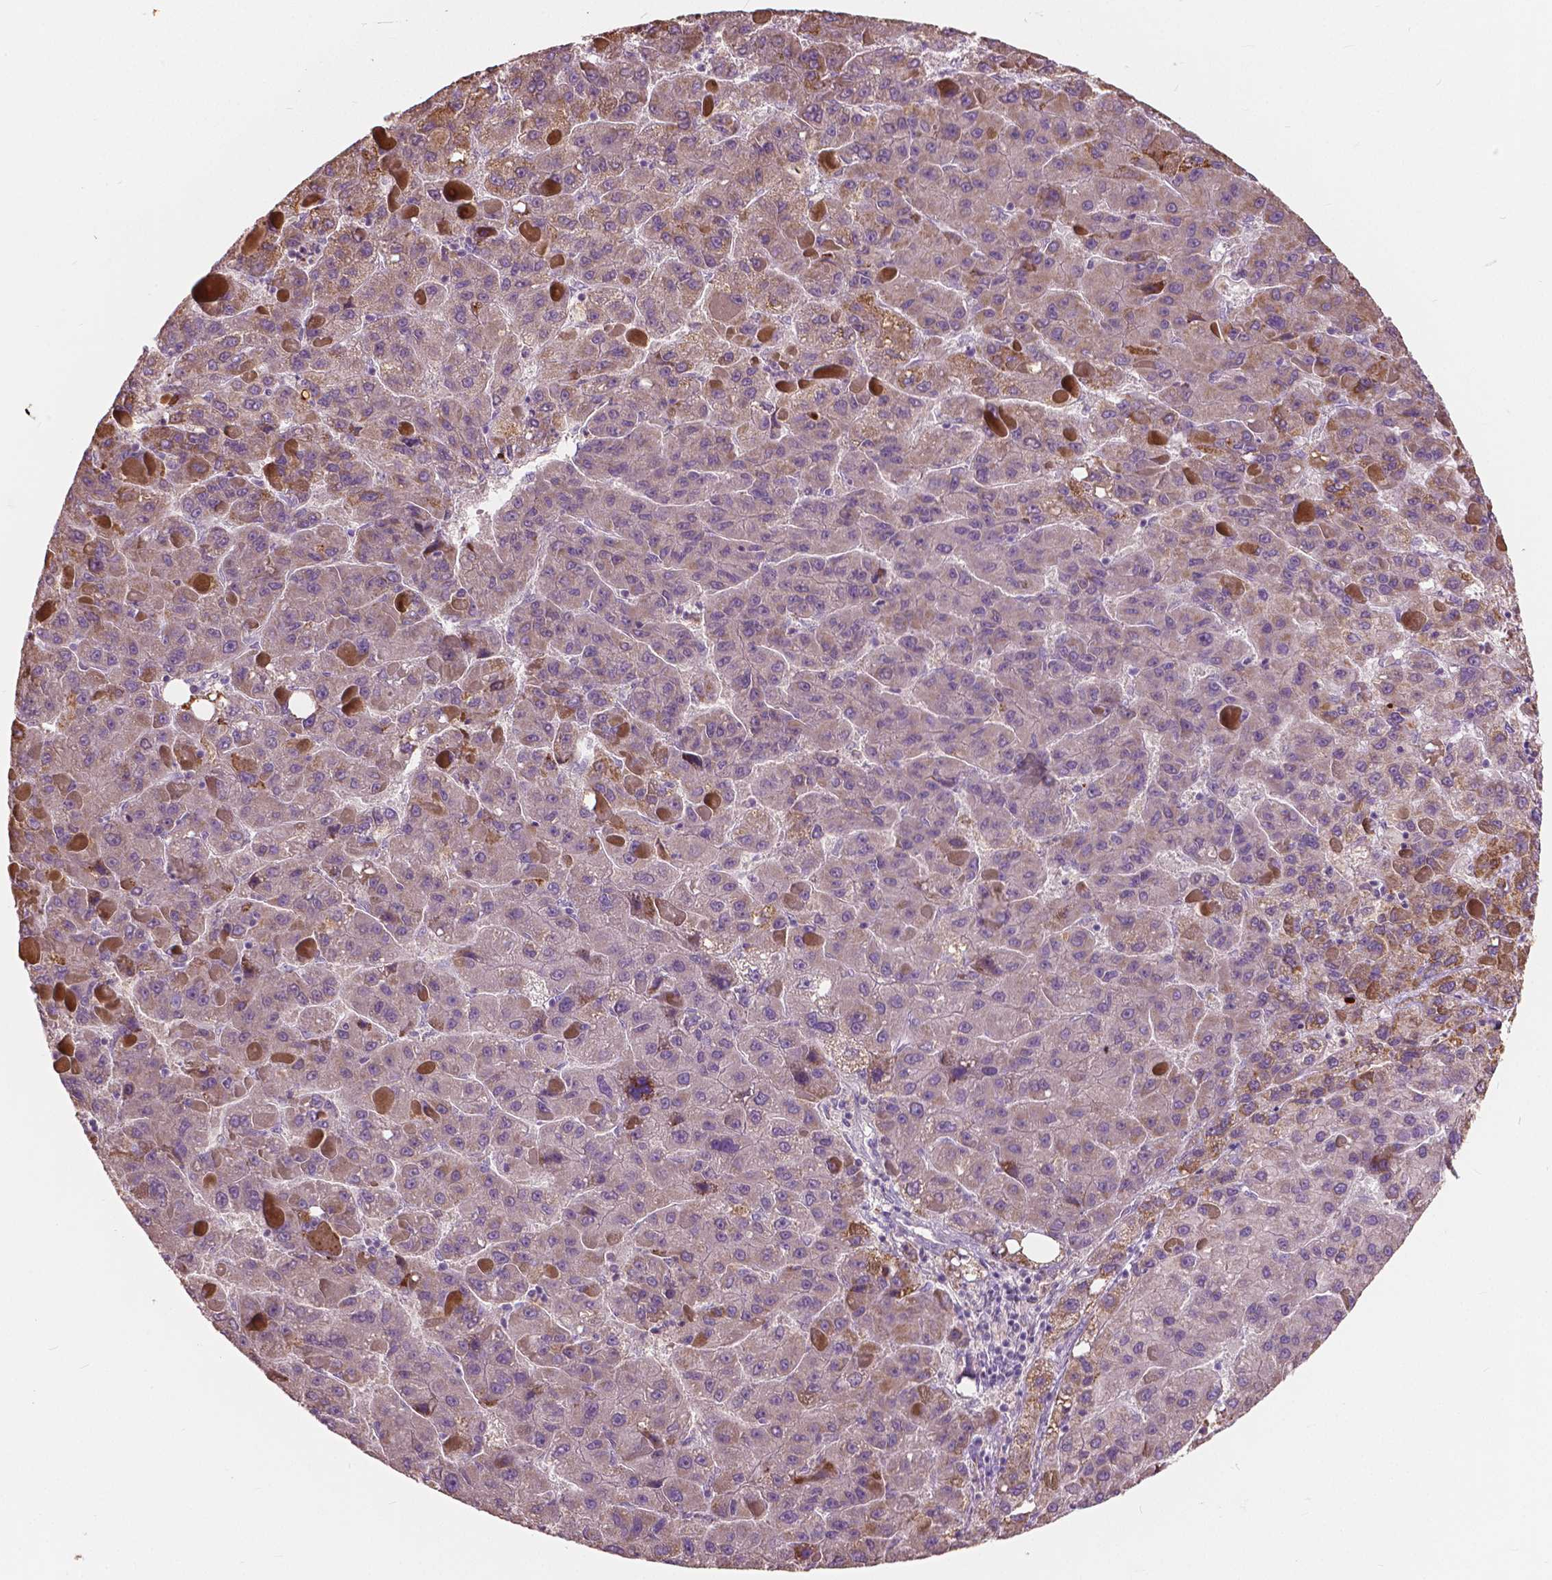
{"staining": {"intensity": "weak", "quantity": "<25%", "location": "cytoplasmic/membranous"}, "tissue": "liver cancer", "cell_type": "Tumor cells", "image_type": "cancer", "snomed": [{"axis": "morphology", "description": "Carcinoma, Hepatocellular, NOS"}, {"axis": "topography", "description": "Liver"}], "caption": "Tumor cells are negative for protein expression in human liver cancer (hepatocellular carcinoma).", "gene": "DLX6", "patient": {"sex": "female", "age": 82}}